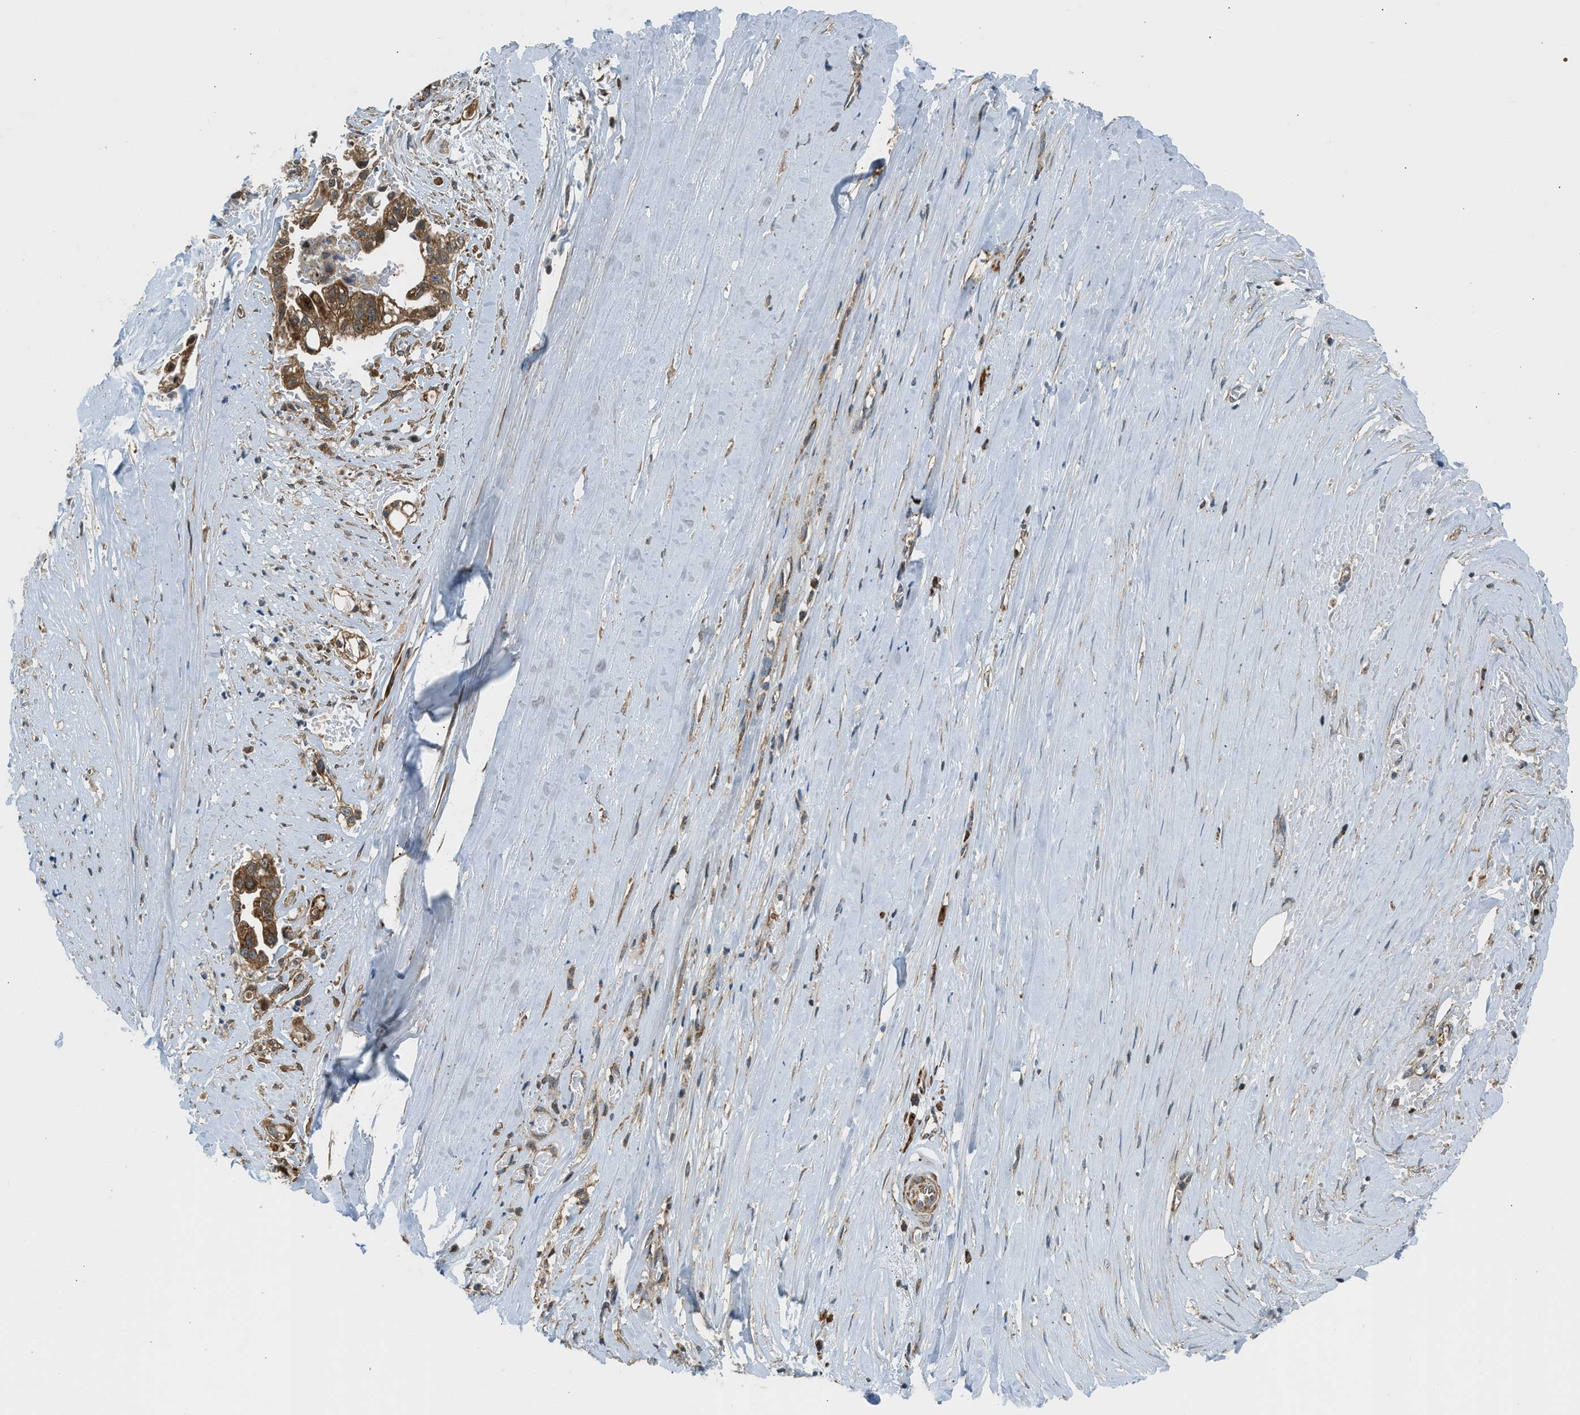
{"staining": {"intensity": "moderate", "quantity": ">75%", "location": "cytoplasmic/membranous"}, "tissue": "liver cancer", "cell_type": "Tumor cells", "image_type": "cancer", "snomed": [{"axis": "morphology", "description": "Cholangiocarcinoma"}, {"axis": "topography", "description": "Liver"}], "caption": "Immunohistochemical staining of human liver cancer reveals moderate cytoplasmic/membranous protein positivity in approximately >75% of tumor cells.", "gene": "SESN2", "patient": {"sex": "female", "age": 70}}